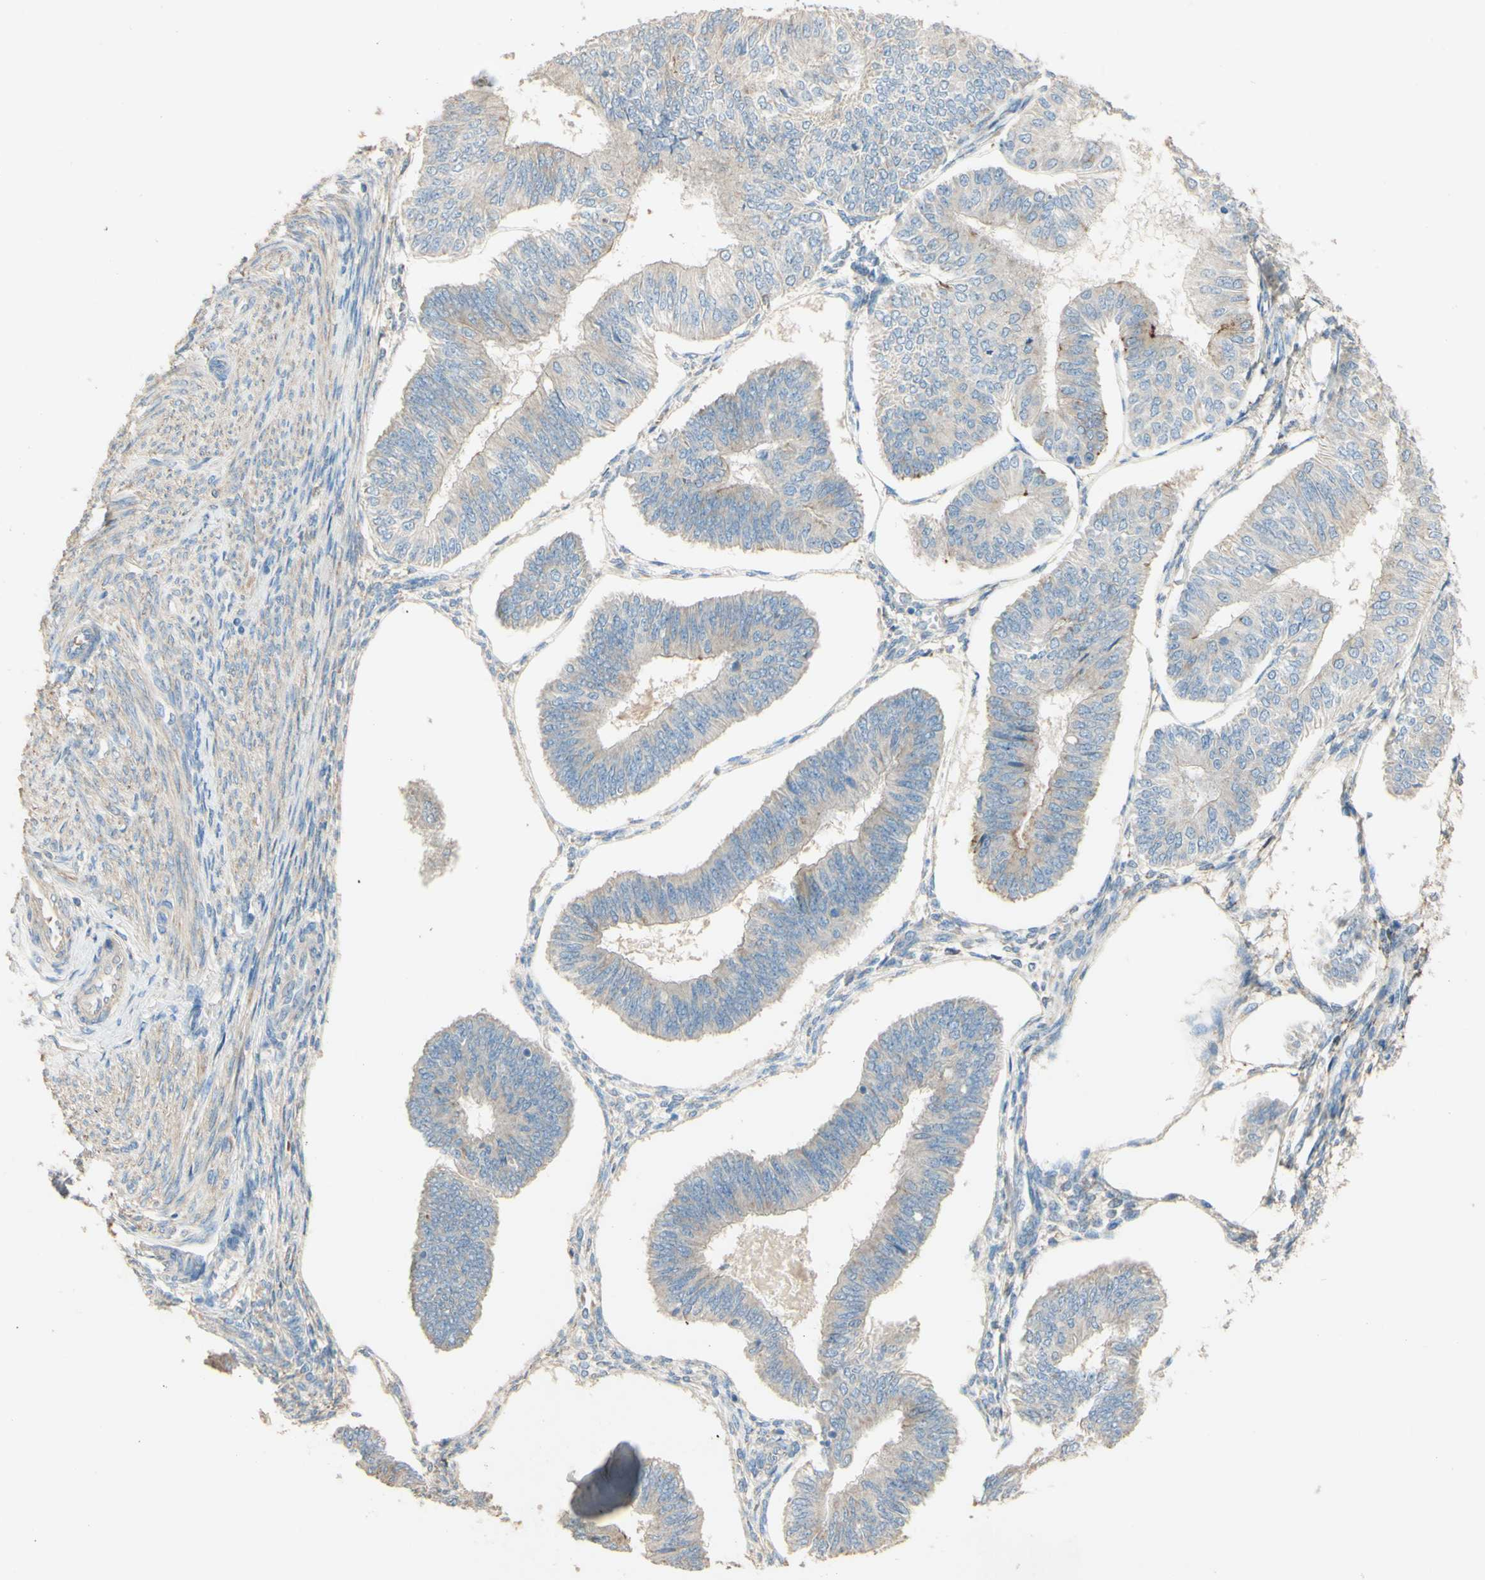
{"staining": {"intensity": "weak", "quantity": "25%-75%", "location": "cytoplasmic/membranous"}, "tissue": "endometrial cancer", "cell_type": "Tumor cells", "image_type": "cancer", "snomed": [{"axis": "morphology", "description": "Adenocarcinoma, NOS"}, {"axis": "topography", "description": "Endometrium"}], "caption": "A brown stain shows weak cytoplasmic/membranous staining of a protein in human adenocarcinoma (endometrial) tumor cells.", "gene": "DKK3", "patient": {"sex": "female", "age": 58}}